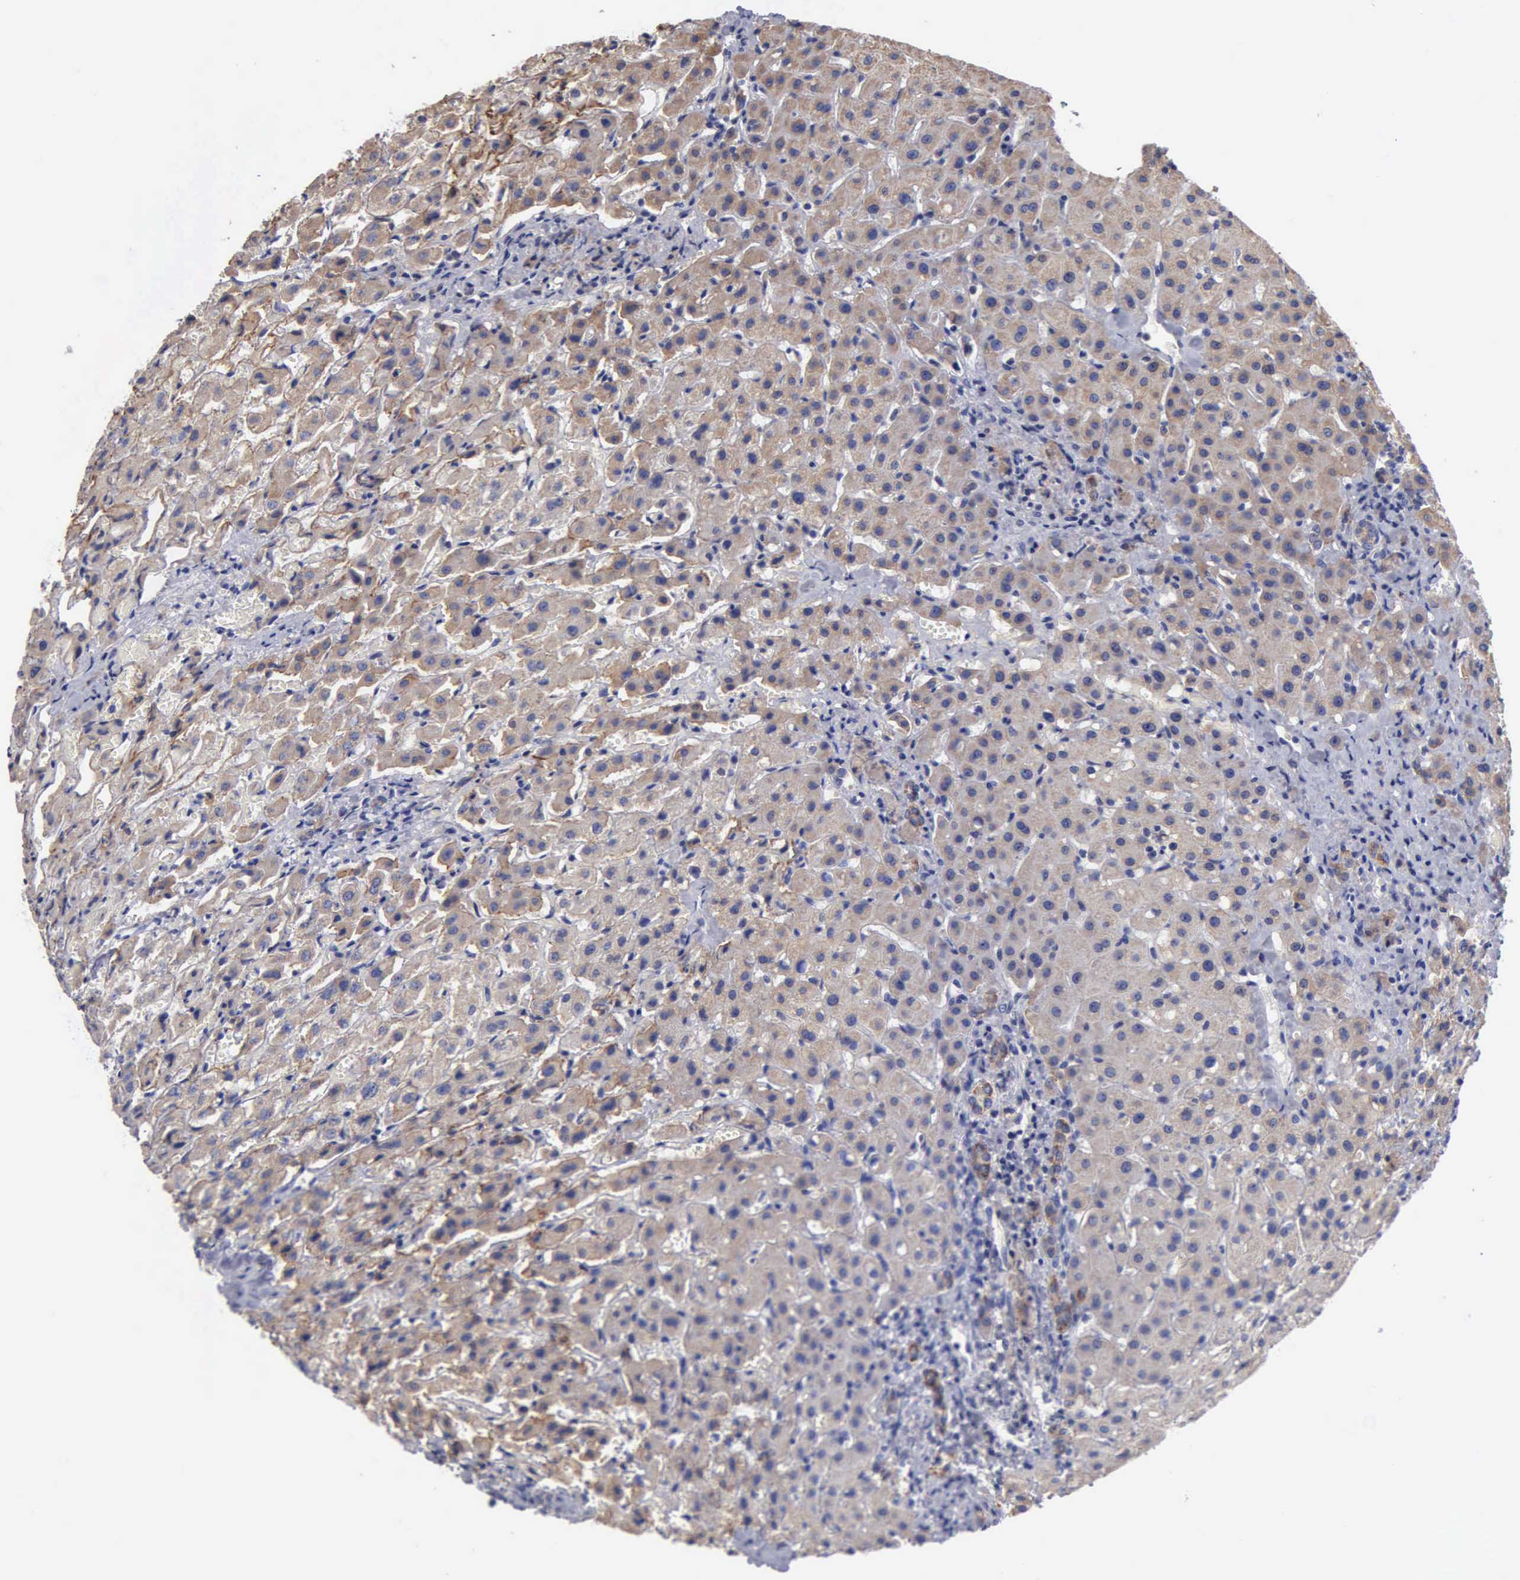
{"staining": {"intensity": "moderate", "quantity": ">75%", "location": "cytoplasmic/membranous"}, "tissue": "liver", "cell_type": "Cholangiocytes", "image_type": "normal", "snomed": [{"axis": "morphology", "description": "Normal tissue, NOS"}, {"axis": "topography", "description": "Liver"}], "caption": "Protein positivity by immunohistochemistry (IHC) shows moderate cytoplasmic/membranous staining in about >75% of cholangiocytes in benign liver.", "gene": "PTGS2", "patient": {"sex": "female", "age": 27}}